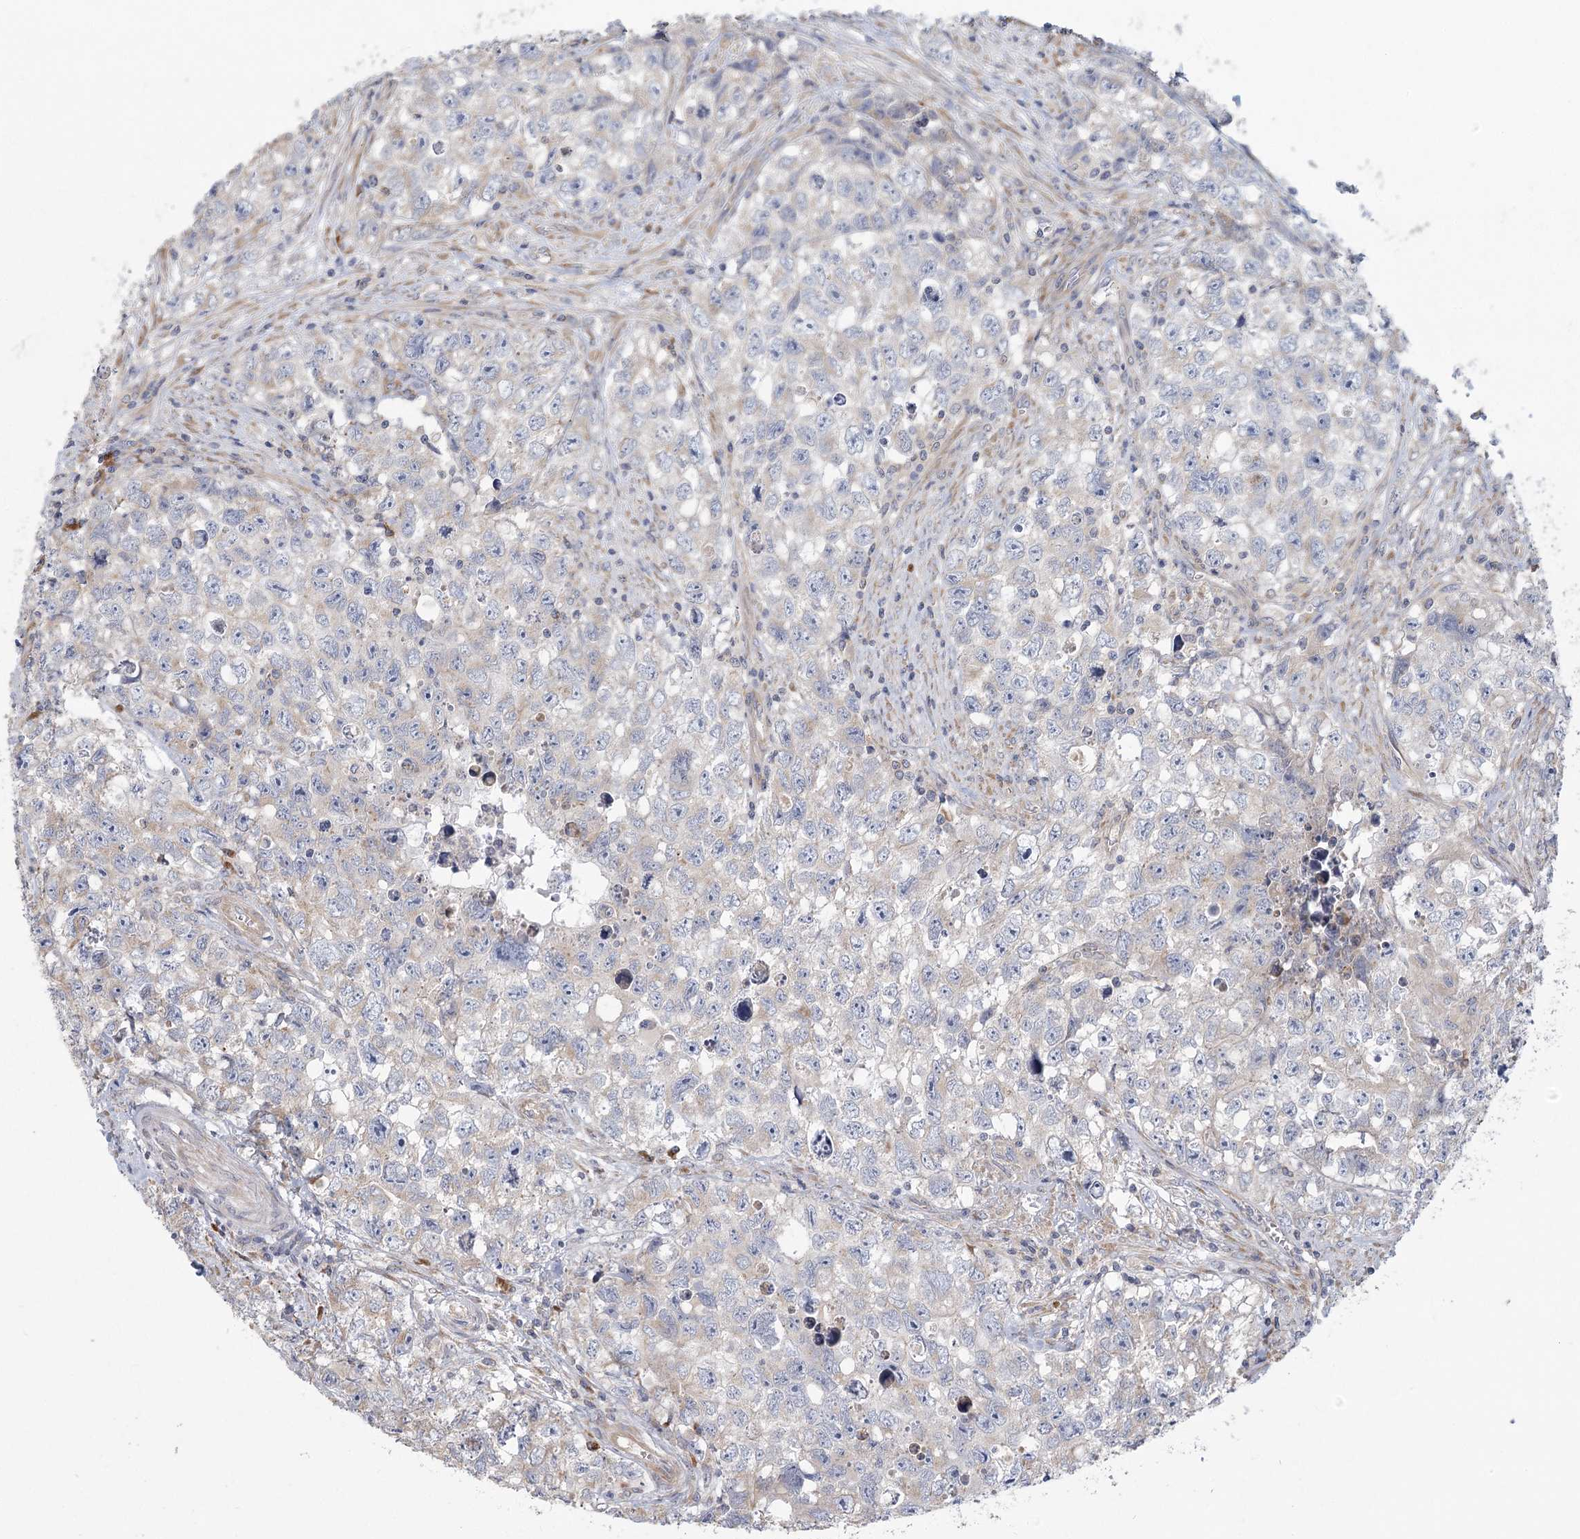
{"staining": {"intensity": "negative", "quantity": "none", "location": "none"}, "tissue": "testis cancer", "cell_type": "Tumor cells", "image_type": "cancer", "snomed": [{"axis": "morphology", "description": "Seminoma, NOS"}, {"axis": "morphology", "description": "Carcinoma, Embryonal, NOS"}, {"axis": "topography", "description": "Testis"}], "caption": "Immunohistochemistry (IHC) image of neoplastic tissue: human seminoma (testis) stained with DAB (3,3'-diaminobenzidine) shows no significant protein positivity in tumor cells.", "gene": "CNTLN", "patient": {"sex": "male", "age": 43}}